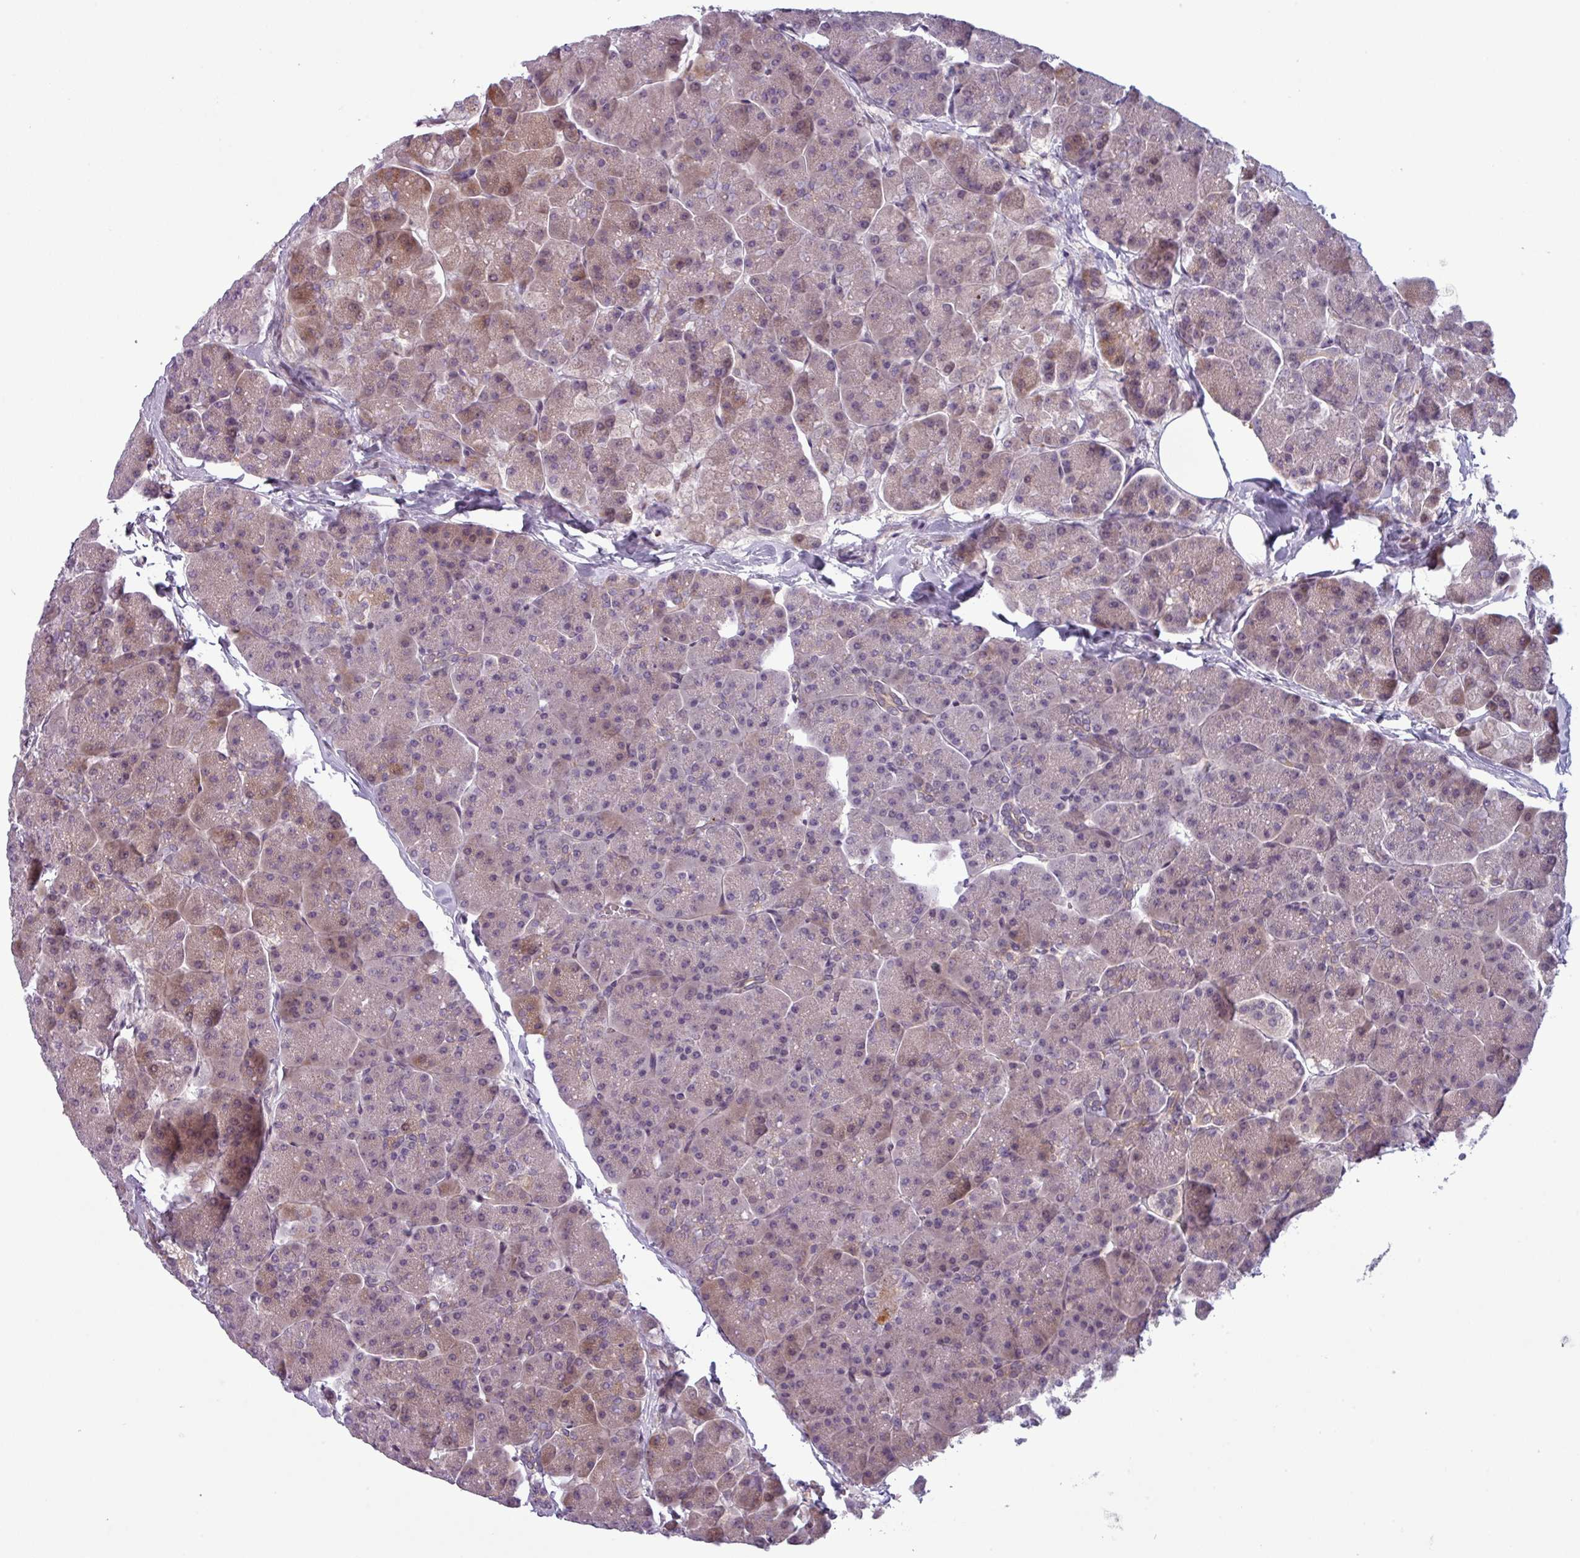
{"staining": {"intensity": "moderate", "quantity": "<25%", "location": "cytoplasmic/membranous"}, "tissue": "pancreas", "cell_type": "Exocrine glandular cells", "image_type": "normal", "snomed": [{"axis": "morphology", "description": "Normal tissue, NOS"}, {"axis": "topography", "description": "Pancreas"}, {"axis": "topography", "description": "Peripheral nerve tissue"}], "caption": "Protein staining shows moderate cytoplasmic/membranous positivity in approximately <25% of exocrine glandular cells in benign pancreas.", "gene": "PRAMEF12", "patient": {"sex": "male", "age": 54}}